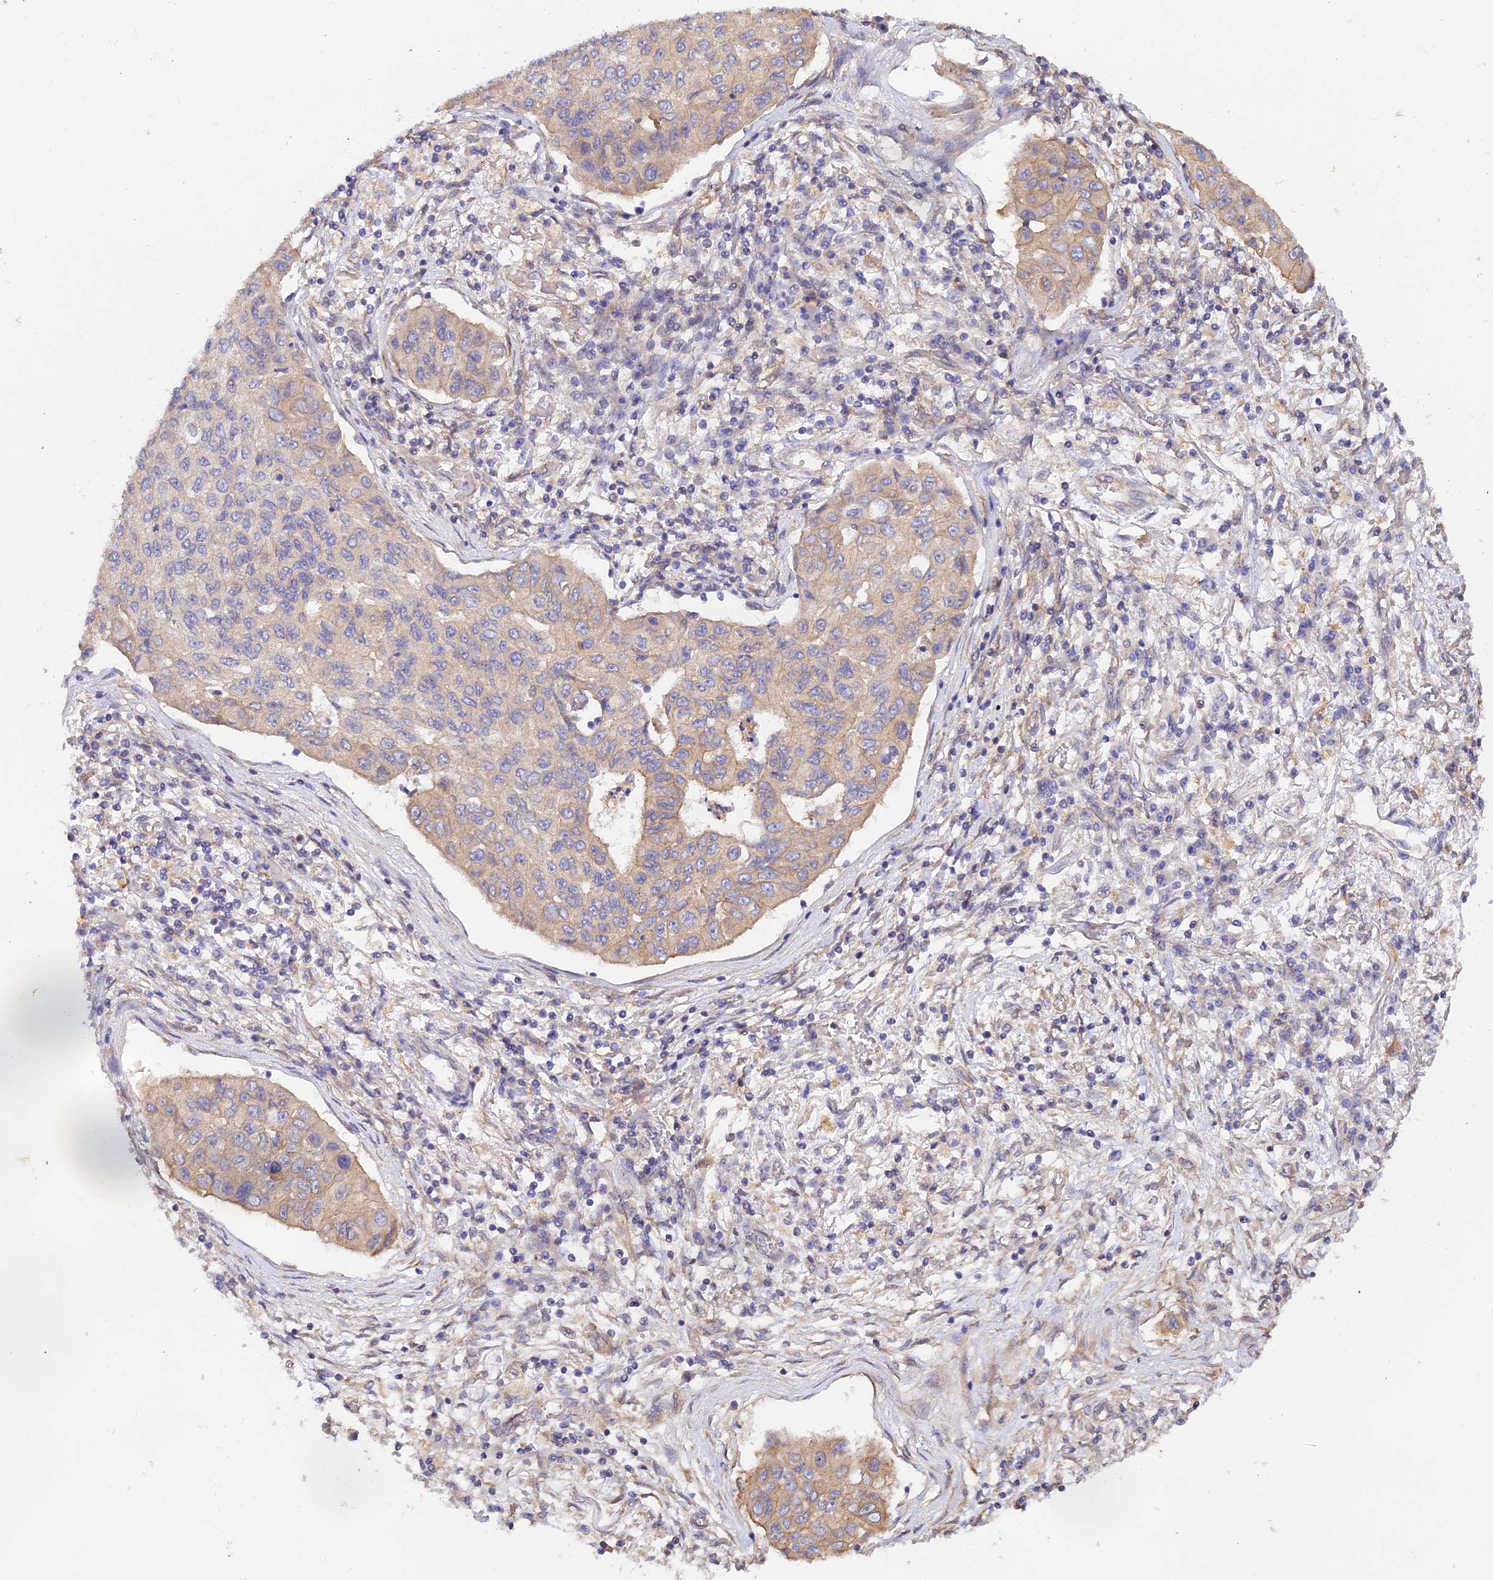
{"staining": {"intensity": "weak", "quantity": "25%-75%", "location": "cytoplasmic/membranous"}, "tissue": "lung cancer", "cell_type": "Tumor cells", "image_type": "cancer", "snomed": [{"axis": "morphology", "description": "Squamous cell carcinoma, NOS"}, {"axis": "topography", "description": "Lung"}], "caption": "Human lung cancer (squamous cell carcinoma) stained for a protein (brown) demonstrates weak cytoplasmic/membranous positive staining in approximately 25%-75% of tumor cells.", "gene": "MYO9A", "patient": {"sex": "male", "age": 74}}